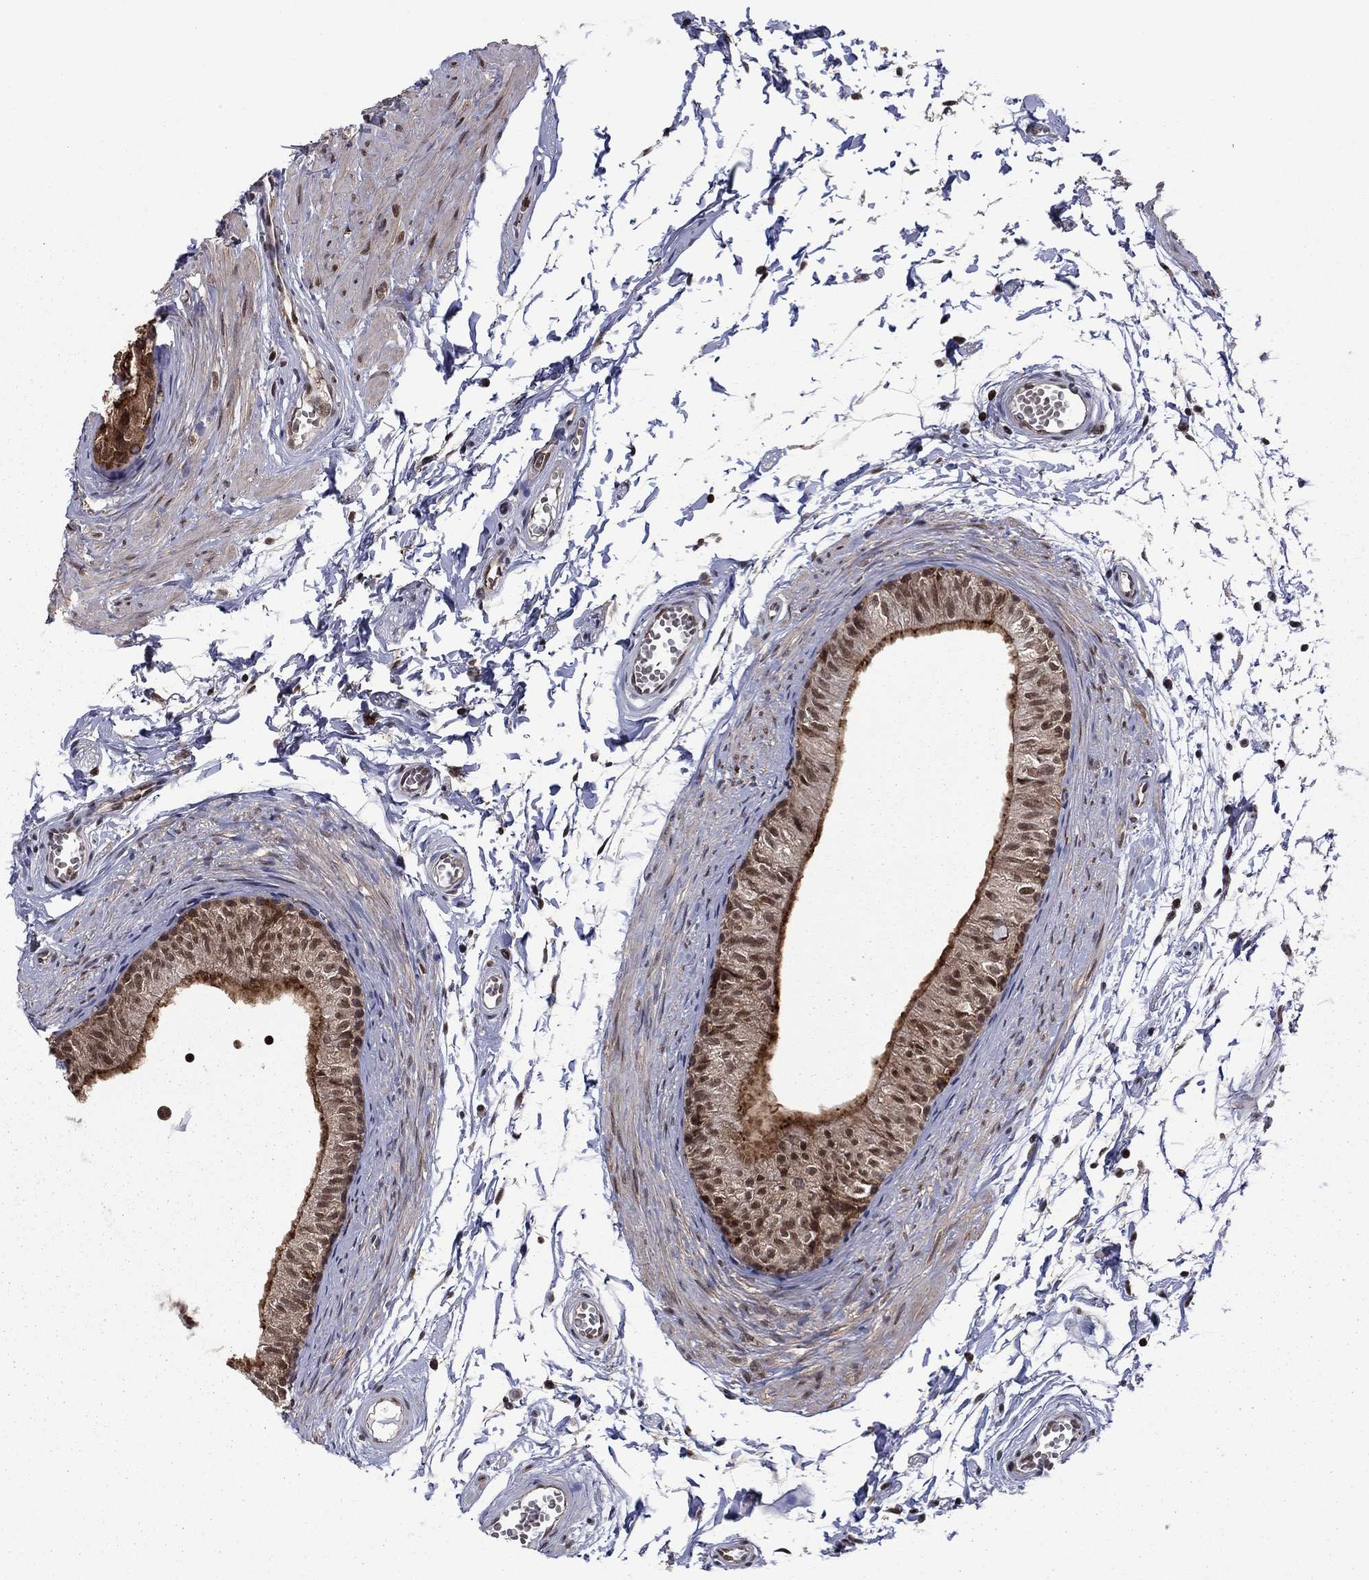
{"staining": {"intensity": "moderate", "quantity": ">75%", "location": "cytoplasmic/membranous,nuclear"}, "tissue": "epididymis", "cell_type": "Glandular cells", "image_type": "normal", "snomed": [{"axis": "morphology", "description": "Normal tissue, NOS"}, {"axis": "topography", "description": "Epididymis"}], "caption": "This is a micrograph of IHC staining of unremarkable epididymis, which shows moderate staining in the cytoplasmic/membranous,nuclear of glandular cells.", "gene": "PSMD2", "patient": {"sex": "male", "age": 22}}